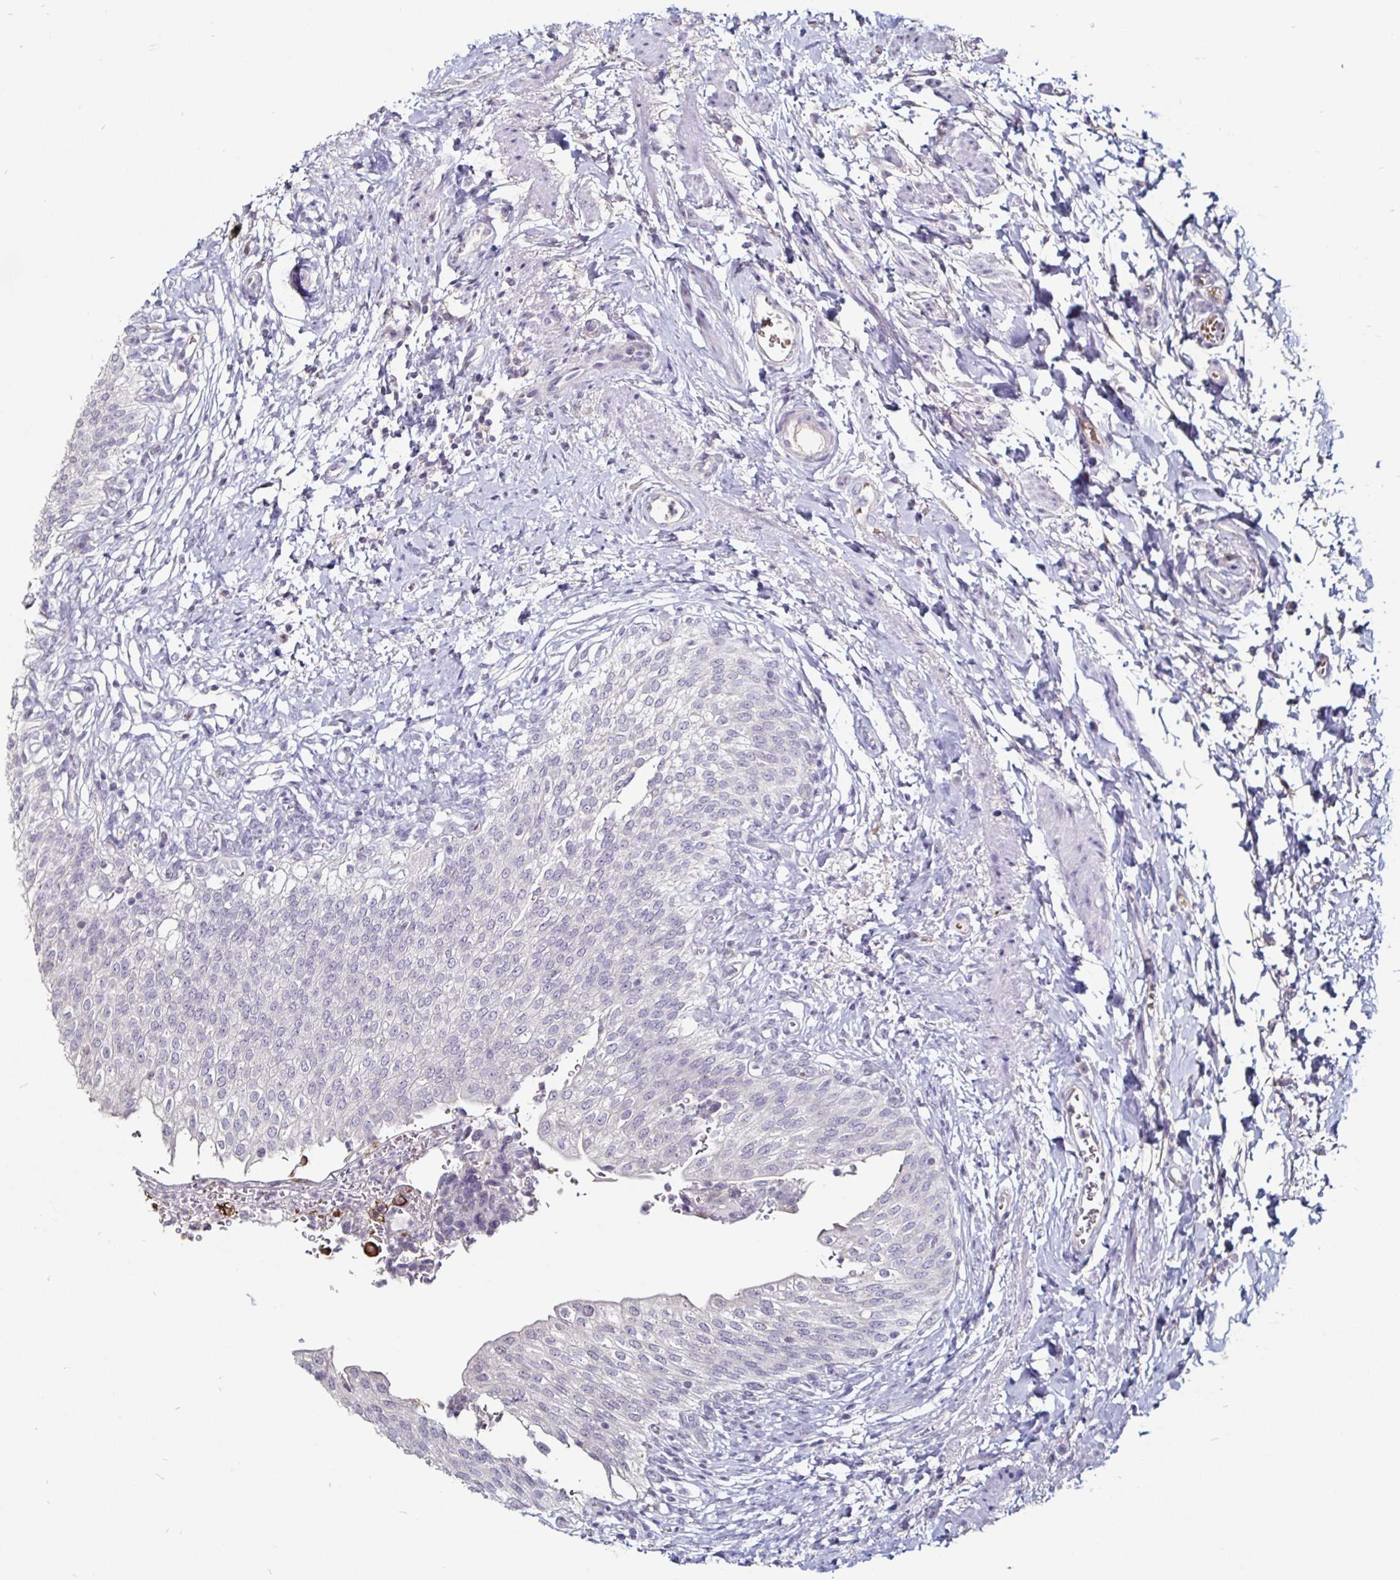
{"staining": {"intensity": "negative", "quantity": "none", "location": "none"}, "tissue": "urinary bladder", "cell_type": "Urothelial cells", "image_type": "normal", "snomed": [{"axis": "morphology", "description": "Normal tissue, NOS"}, {"axis": "topography", "description": "Urinary bladder"}, {"axis": "topography", "description": "Peripheral nerve tissue"}], "caption": "Urinary bladder stained for a protein using immunohistochemistry exhibits no expression urothelial cells.", "gene": "FAIM2", "patient": {"sex": "female", "age": 60}}